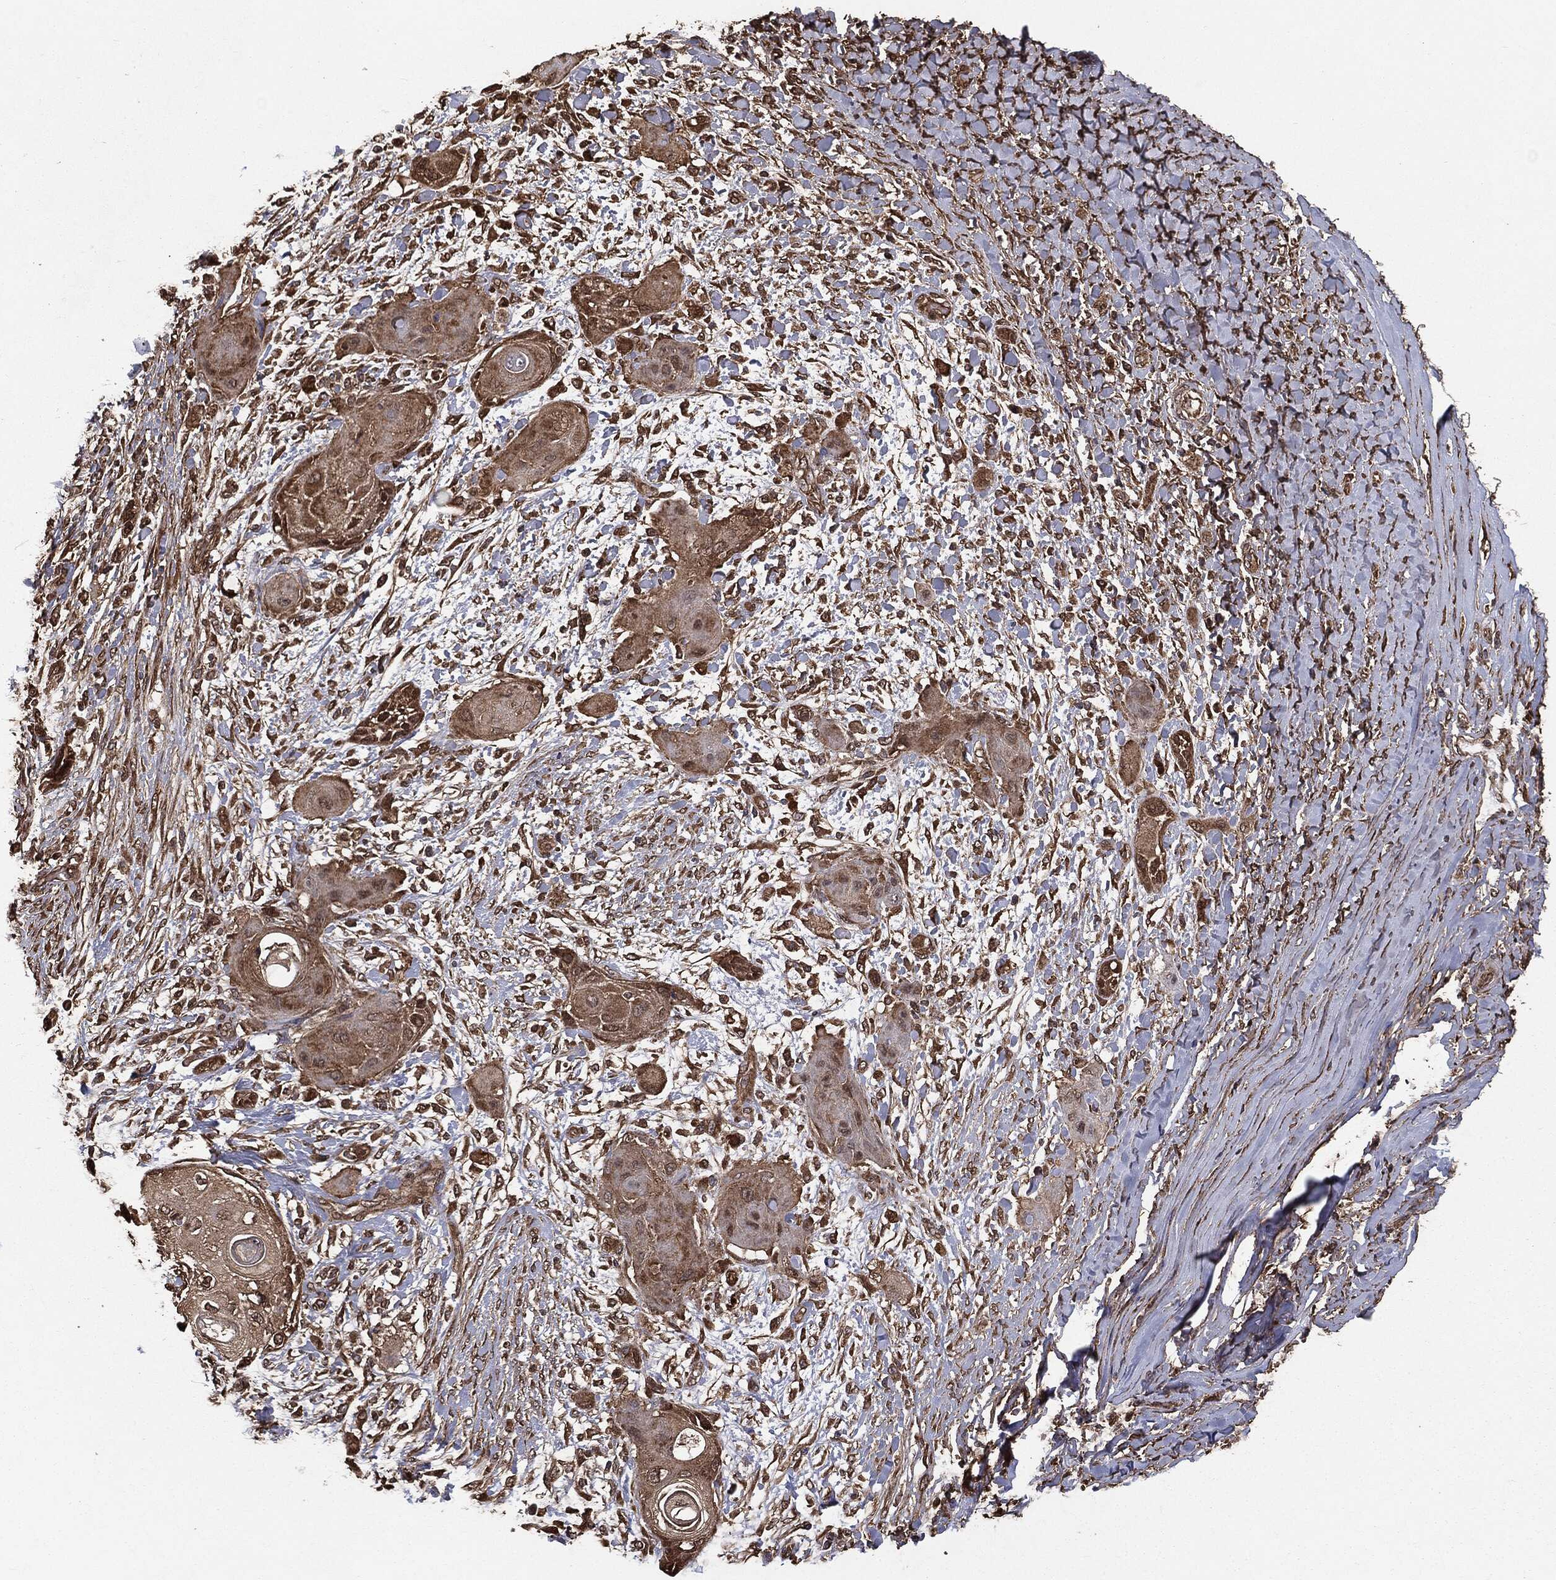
{"staining": {"intensity": "moderate", "quantity": ">75%", "location": "cytoplasmic/membranous"}, "tissue": "skin cancer", "cell_type": "Tumor cells", "image_type": "cancer", "snomed": [{"axis": "morphology", "description": "Squamous cell carcinoma, NOS"}, {"axis": "topography", "description": "Skin"}], "caption": "Immunohistochemical staining of skin cancer (squamous cell carcinoma) exhibits moderate cytoplasmic/membranous protein staining in approximately >75% of tumor cells. (Stains: DAB in brown, nuclei in blue, Microscopy: brightfield microscopy at high magnification).", "gene": "NME1", "patient": {"sex": "male", "age": 62}}